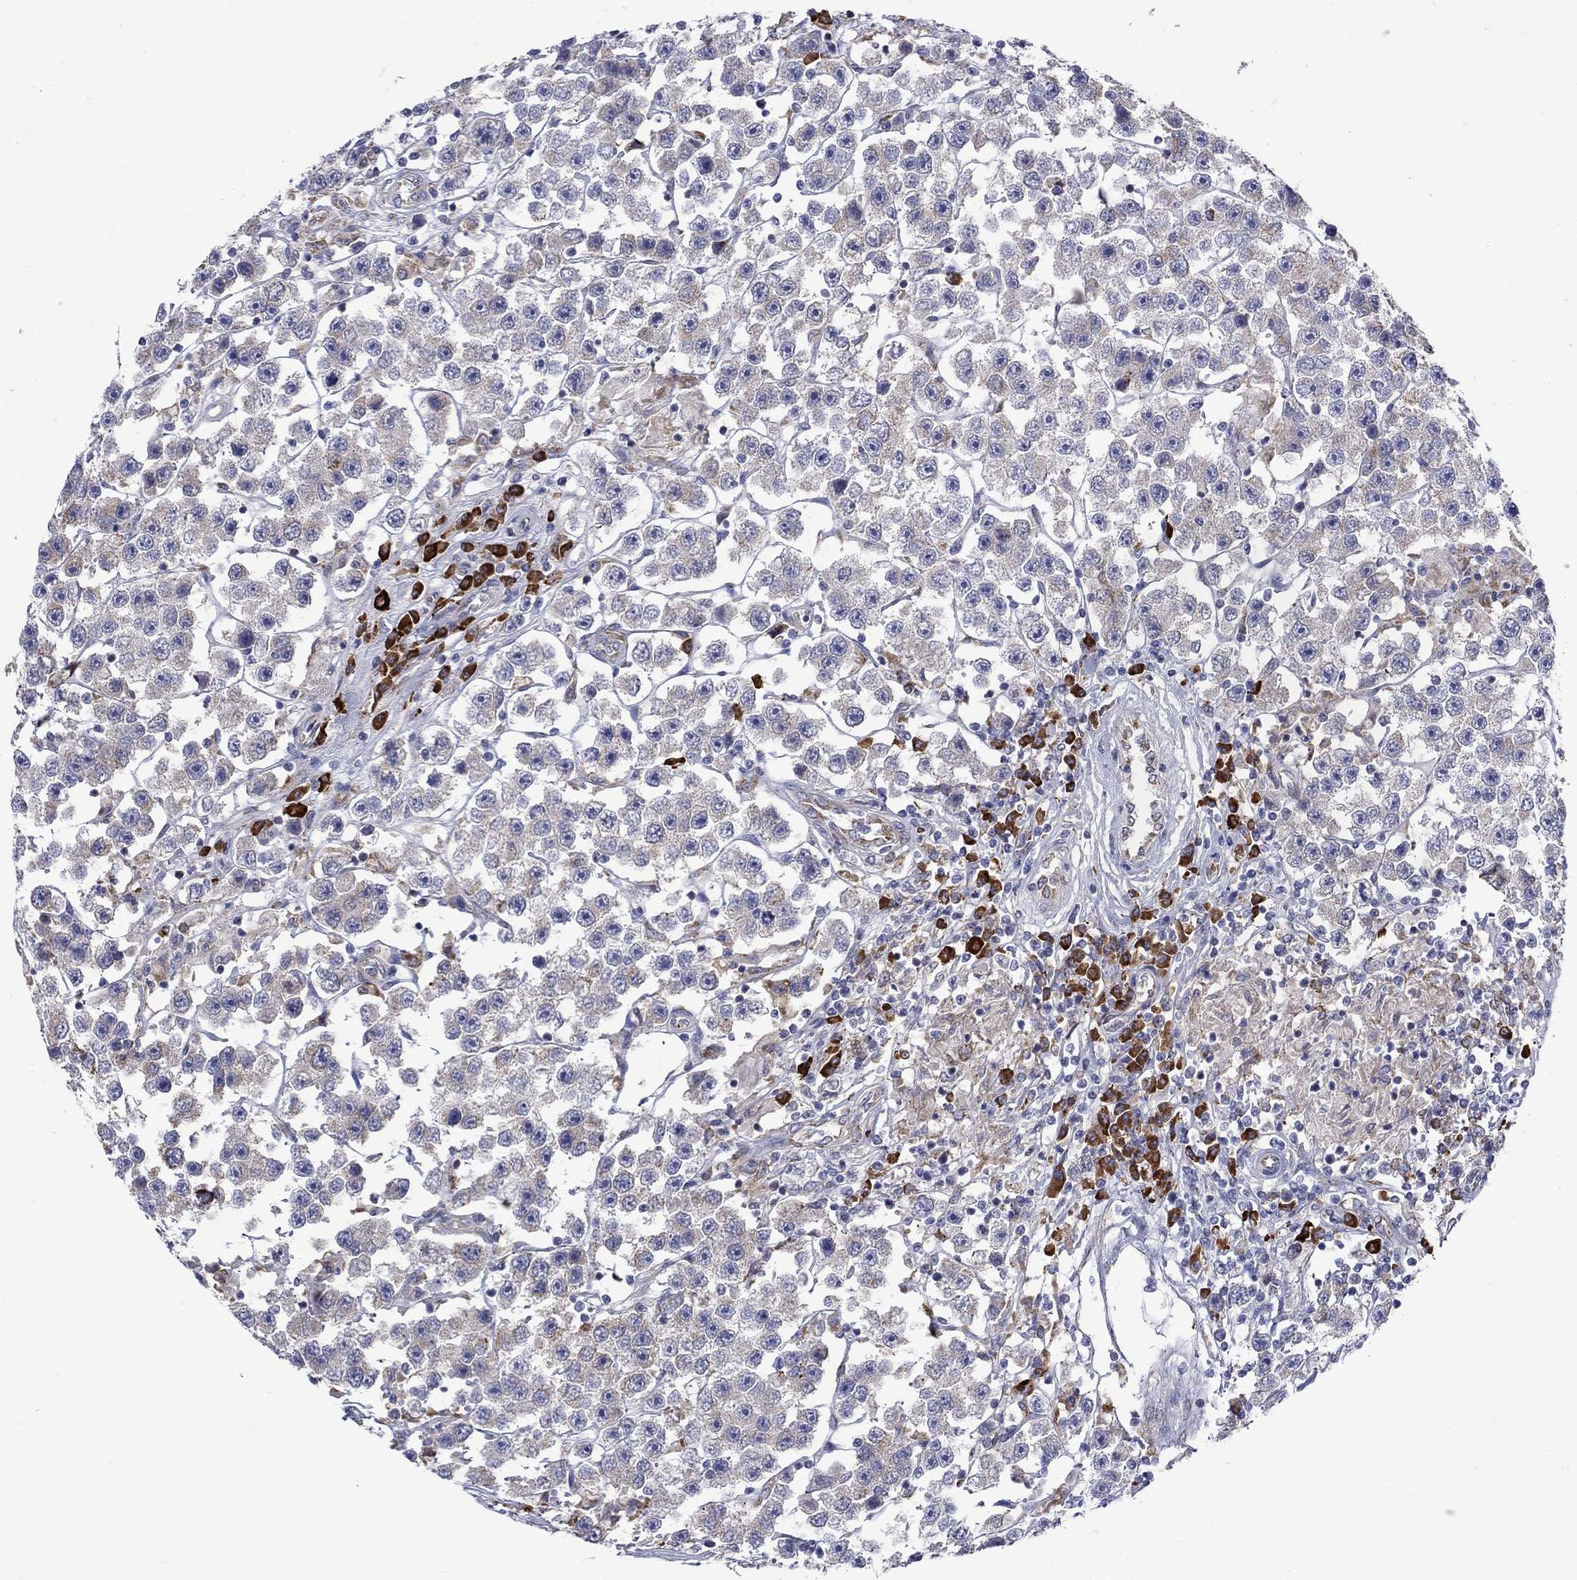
{"staining": {"intensity": "weak", "quantity": "25%-75%", "location": "cytoplasmic/membranous"}, "tissue": "testis cancer", "cell_type": "Tumor cells", "image_type": "cancer", "snomed": [{"axis": "morphology", "description": "Seminoma, NOS"}, {"axis": "topography", "description": "Testis"}], "caption": "Immunohistochemistry (DAB) staining of human testis cancer shows weak cytoplasmic/membranous protein staining in about 25%-75% of tumor cells.", "gene": "ASNS", "patient": {"sex": "male", "age": 45}}